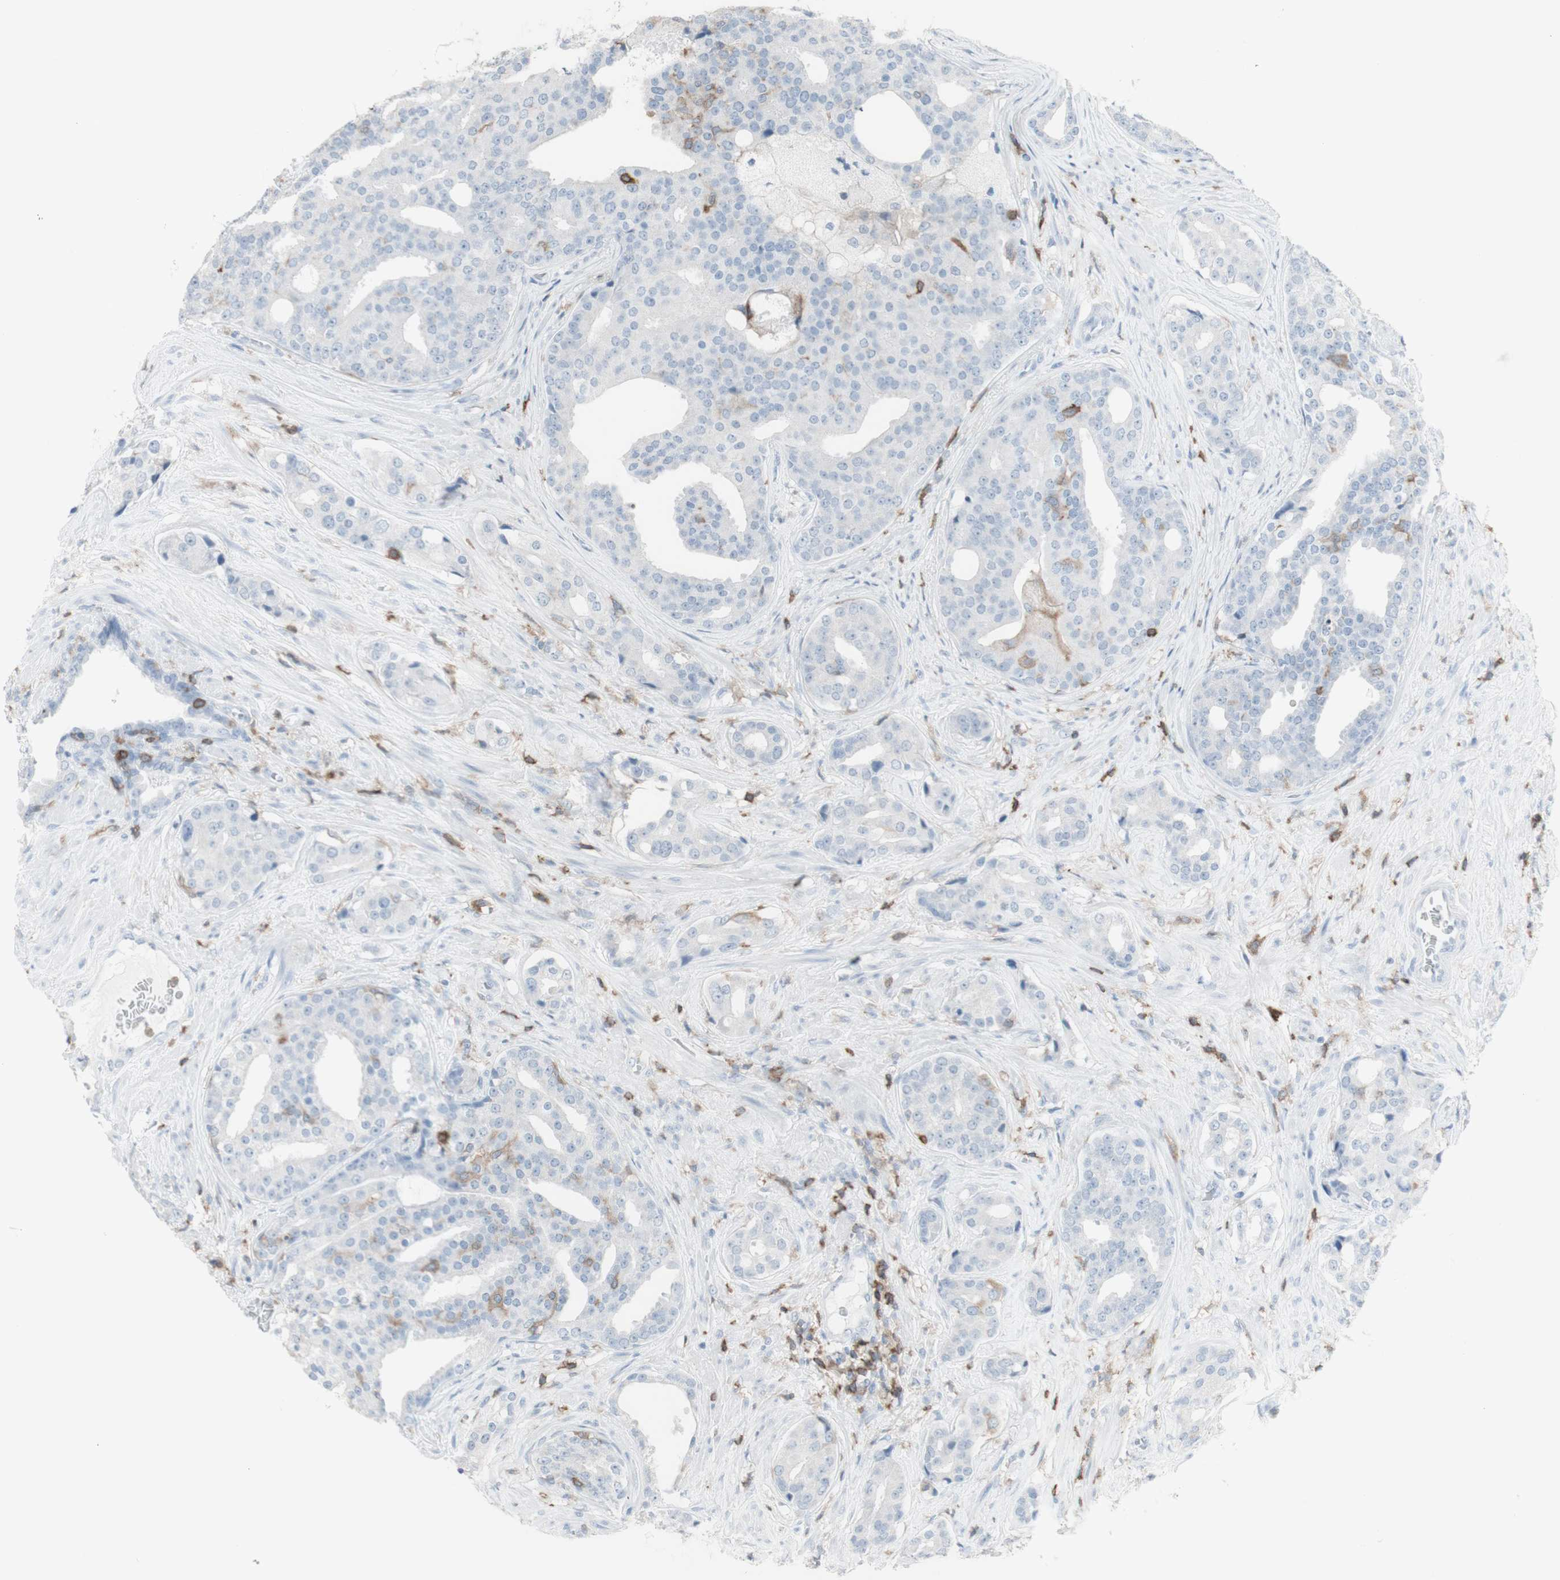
{"staining": {"intensity": "negative", "quantity": "none", "location": "none"}, "tissue": "prostate cancer", "cell_type": "Tumor cells", "image_type": "cancer", "snomed": [{"axis": "morphology", "description": "Adenocarcinoma, High grade"}, {"axis": "topography", "description": "Prostate"}], "caption": "The micrograph displays no significant expression in tumor cells of prostate cancer. (DAB (3,3'-diaminobenzidine) immunohistochemistry (IHC) visualized using brightfield microscopy, high magnification).", "gene": "NRG1", "patient": {"sex": "male", "age": 71}}